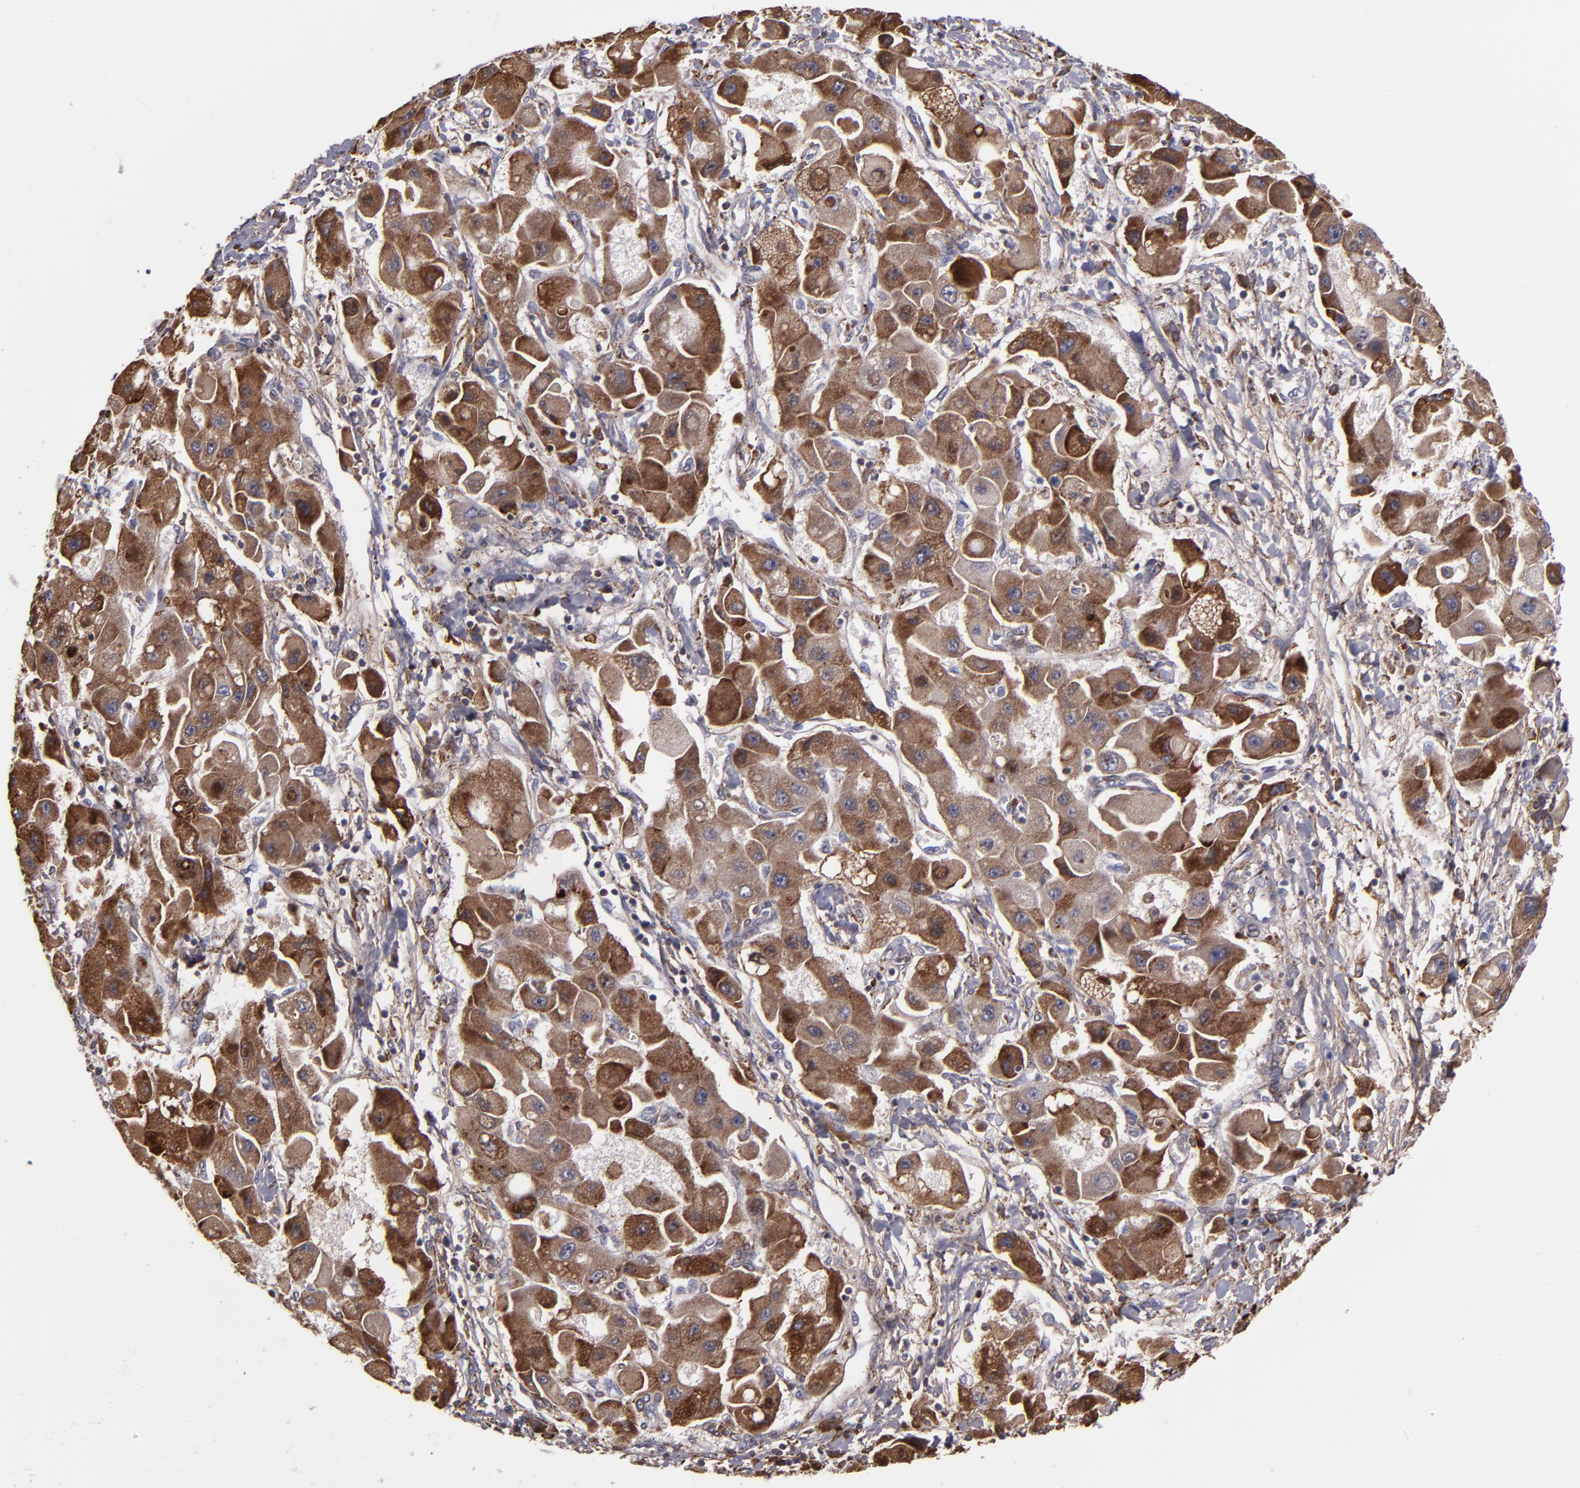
{"staining": {"intensity": "strong", "quantity": ">75%", "location": "cytoplasmic/membranous"}, "tissue": "liver cancer", "cell_type": "Tumor cells", "image_type": "cancer", "snomed": [{"axis": "morphology", "description": "Carcinoma, Hepatocellular, NOS"}, {"axis": "topography", "description": "Liver"}], "caption": "Tumor cells demonstrate high levels of strong cytoplasmic/membranous positivity in approximately >75% of cells in human liver hepatocellular carcinoma.", "gene": "CFB", "patient": {"sex": "male", "age": 24}}